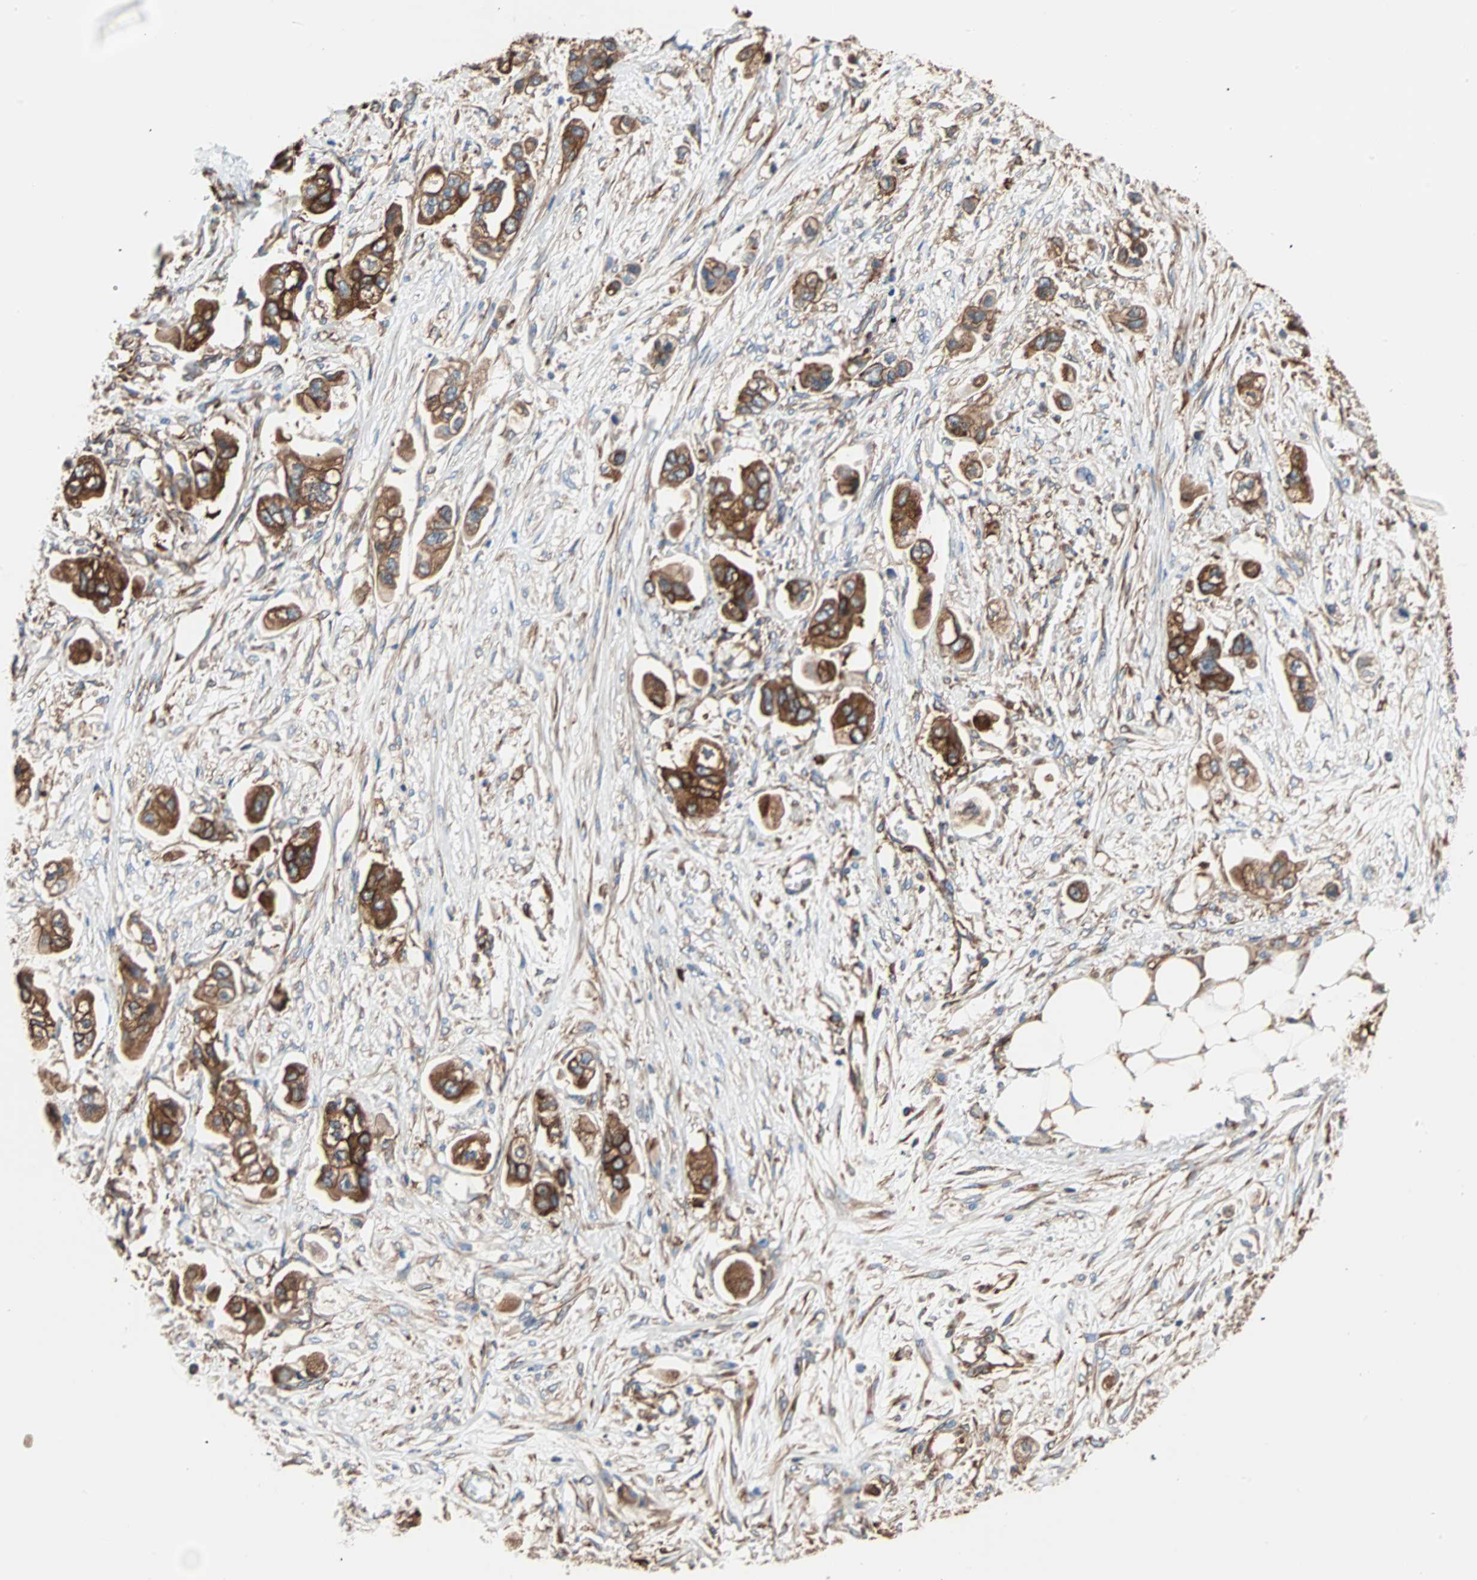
{"staining": {"intensity": "strong", "quantity": ">75%", "location": "cytoplasmic/membranous"}, "tissue": "stomach cancer", "cell_type": "Tumor cells", "image_type": "cancer", "snomed": [{"axis": "morphology", "description": "Adenocarcinoma, NOS"}, {"axis": "topography", "description": "Stomach"}], "caption": "Immunohistochemistry of stomach cancer (adenocarcinoma) shows high levels of strong cytoplasmic/membranous positivity in about >75% of tumor cells.", "gene": "EEF2", "patient": {"sex": "male", "age": 62}}